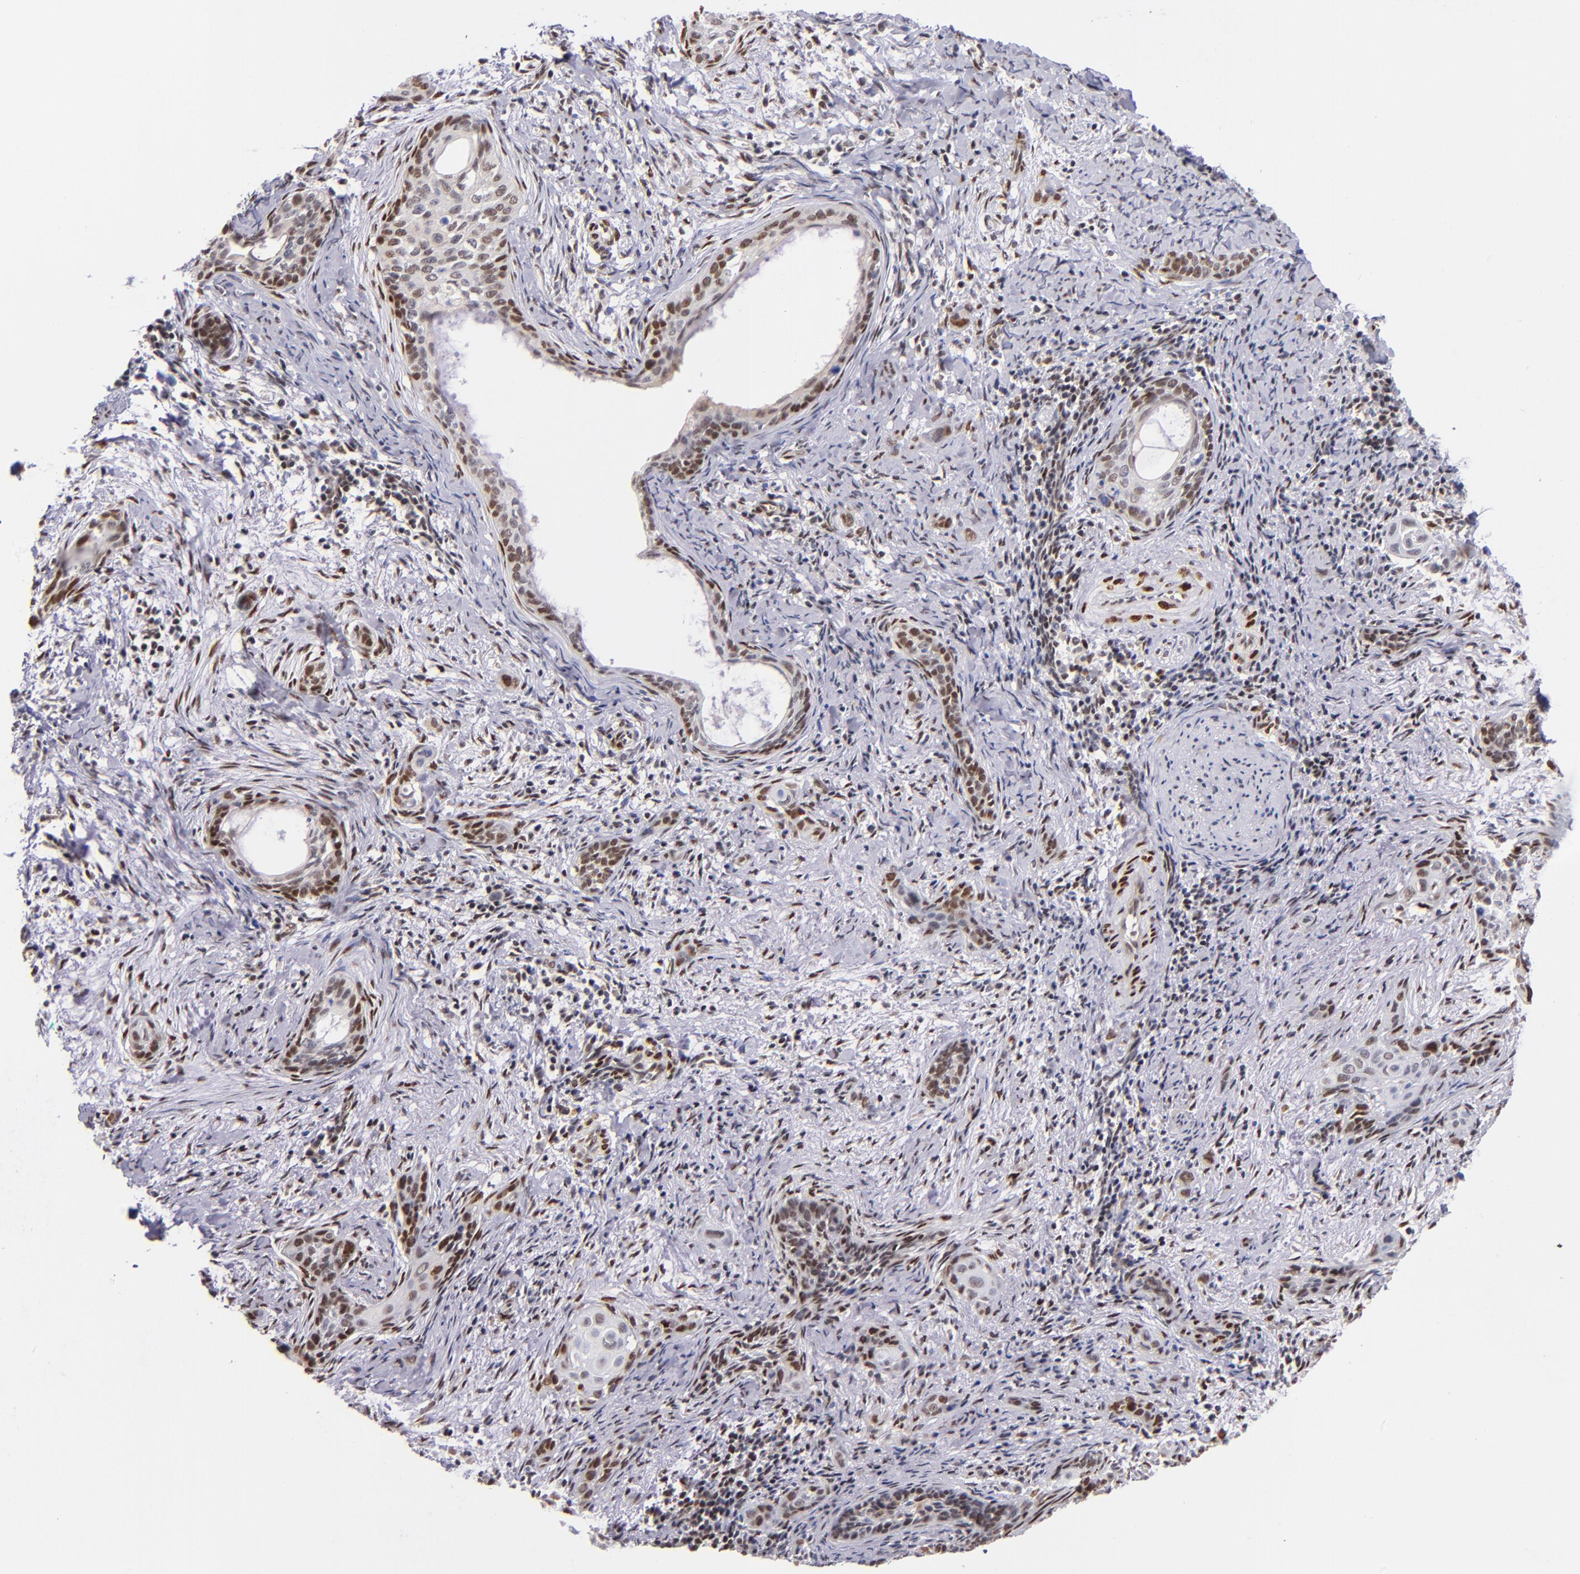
{"staining": {"intensity": "moderate", "quantity": "25%-75%", "location": "nuclear"}, "tissue": "cervical cancer", "cell_type": "Tumor cells", "image_type": "cancer", "snomed": [{"axis": "morphology", "description": "Squamous cell carcinoma, NOS"}, {"axis": "topography", "description": "Cervix"}], "caption": "Protein staining by immunohistochemistry (IHC) shows moderate nuclear staining in about 25%-75% of tumor cells in cervical cancer. (DAB = brown stain, brightfield microscopy at high magnification).", "gene": "SRF", "patient": {"sex": "female", "age": 33}}